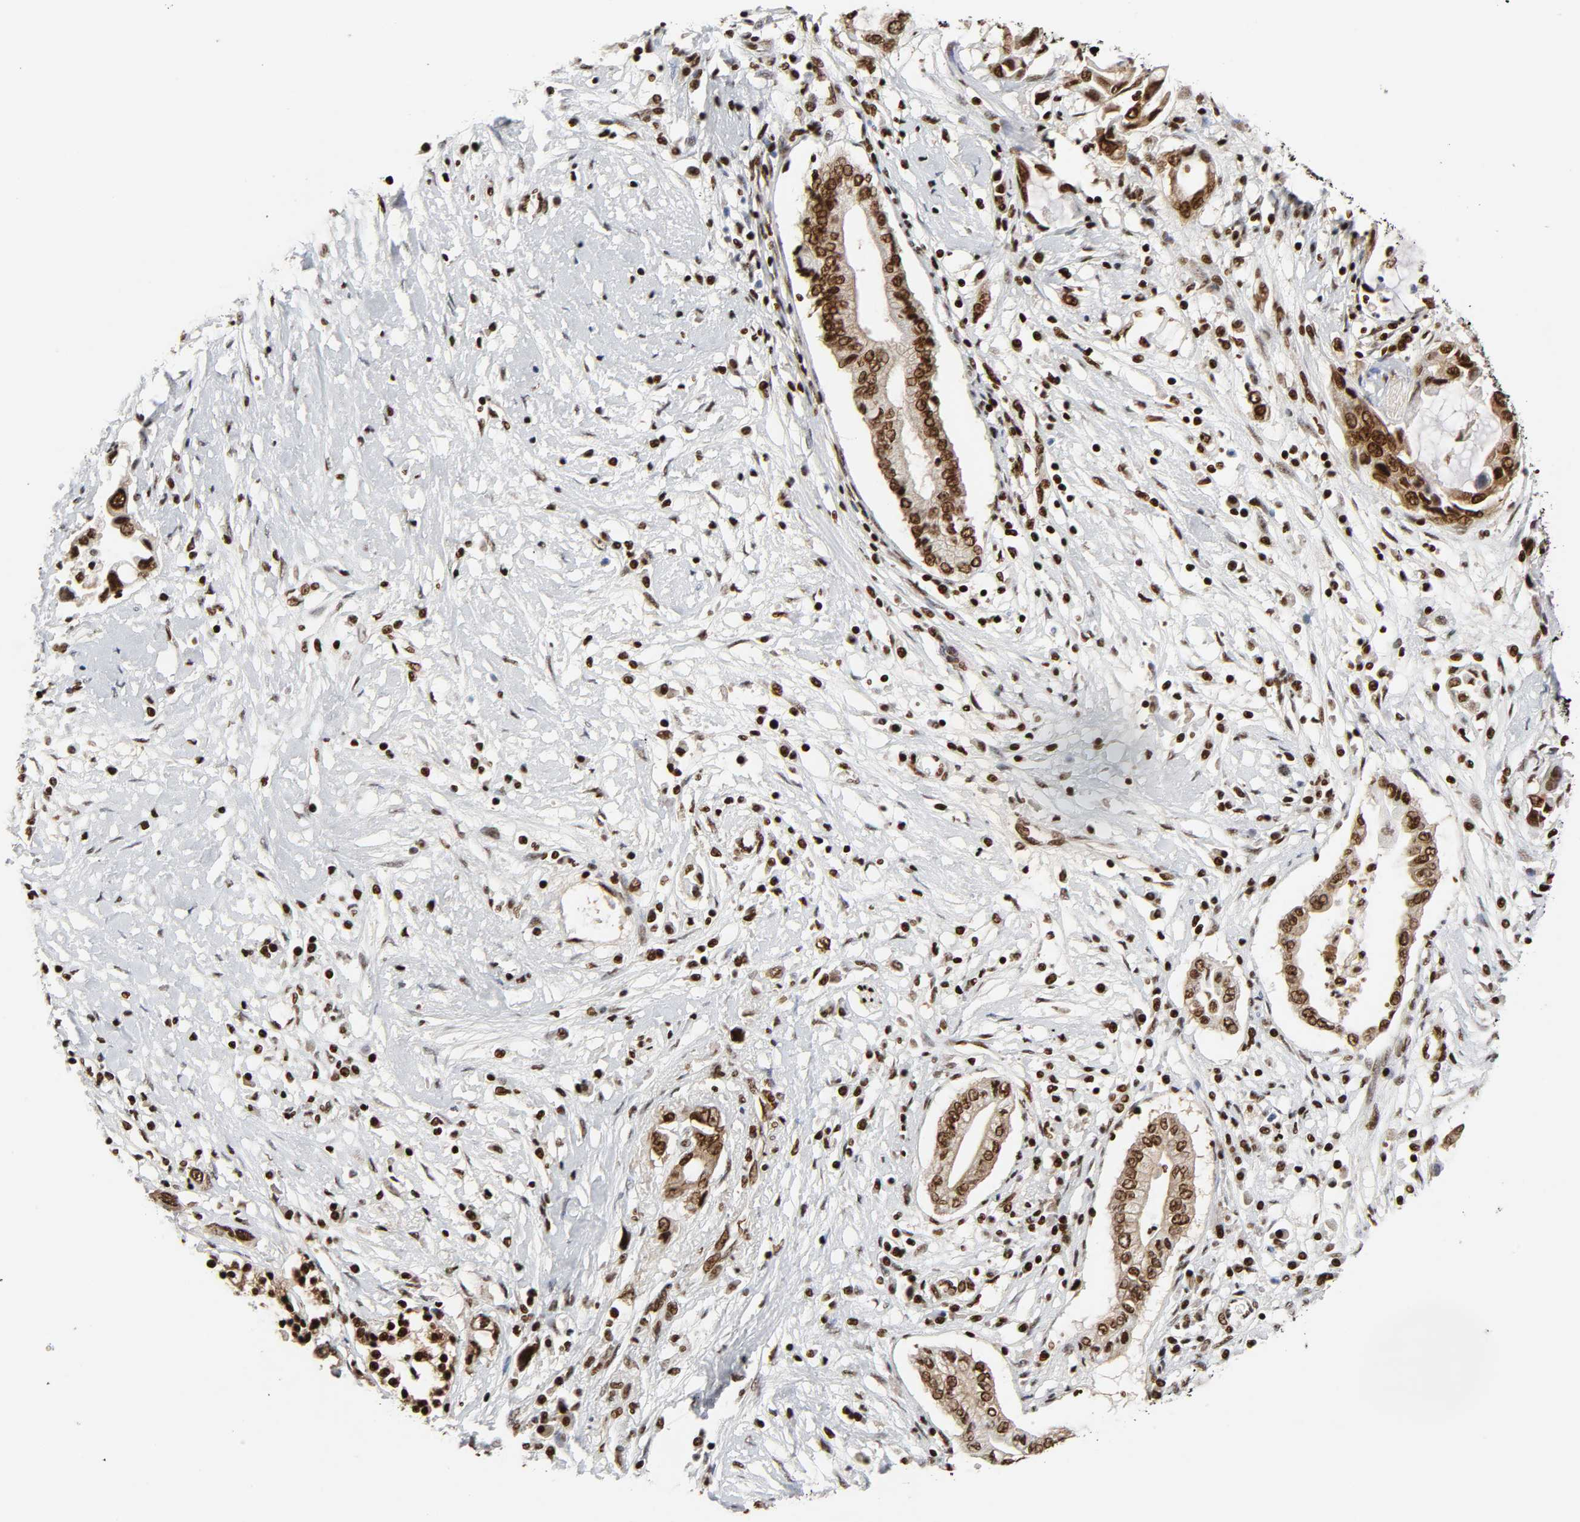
{"staining": {"intensity": "strong", "quantity": ">75%", "location": "nuclear"}, "tissue": "pancreatic cancer", "cell_type": "Tumor cells", "image_type": "cancer", "snomed": [{"axis": "morphology", "description": "Adenocarcinoma, NOS"}, {"axis": "topography", "description": "Pancreas"}], "caption": "A photomicrograph of pancreatic cancer stained for a protein displays strong nuclear brown staining in tumor cells. (IHC, brightfield microscopy, high magnification).", "gene": "NFYB", "patient": {"sex": "female", "age": 57}}